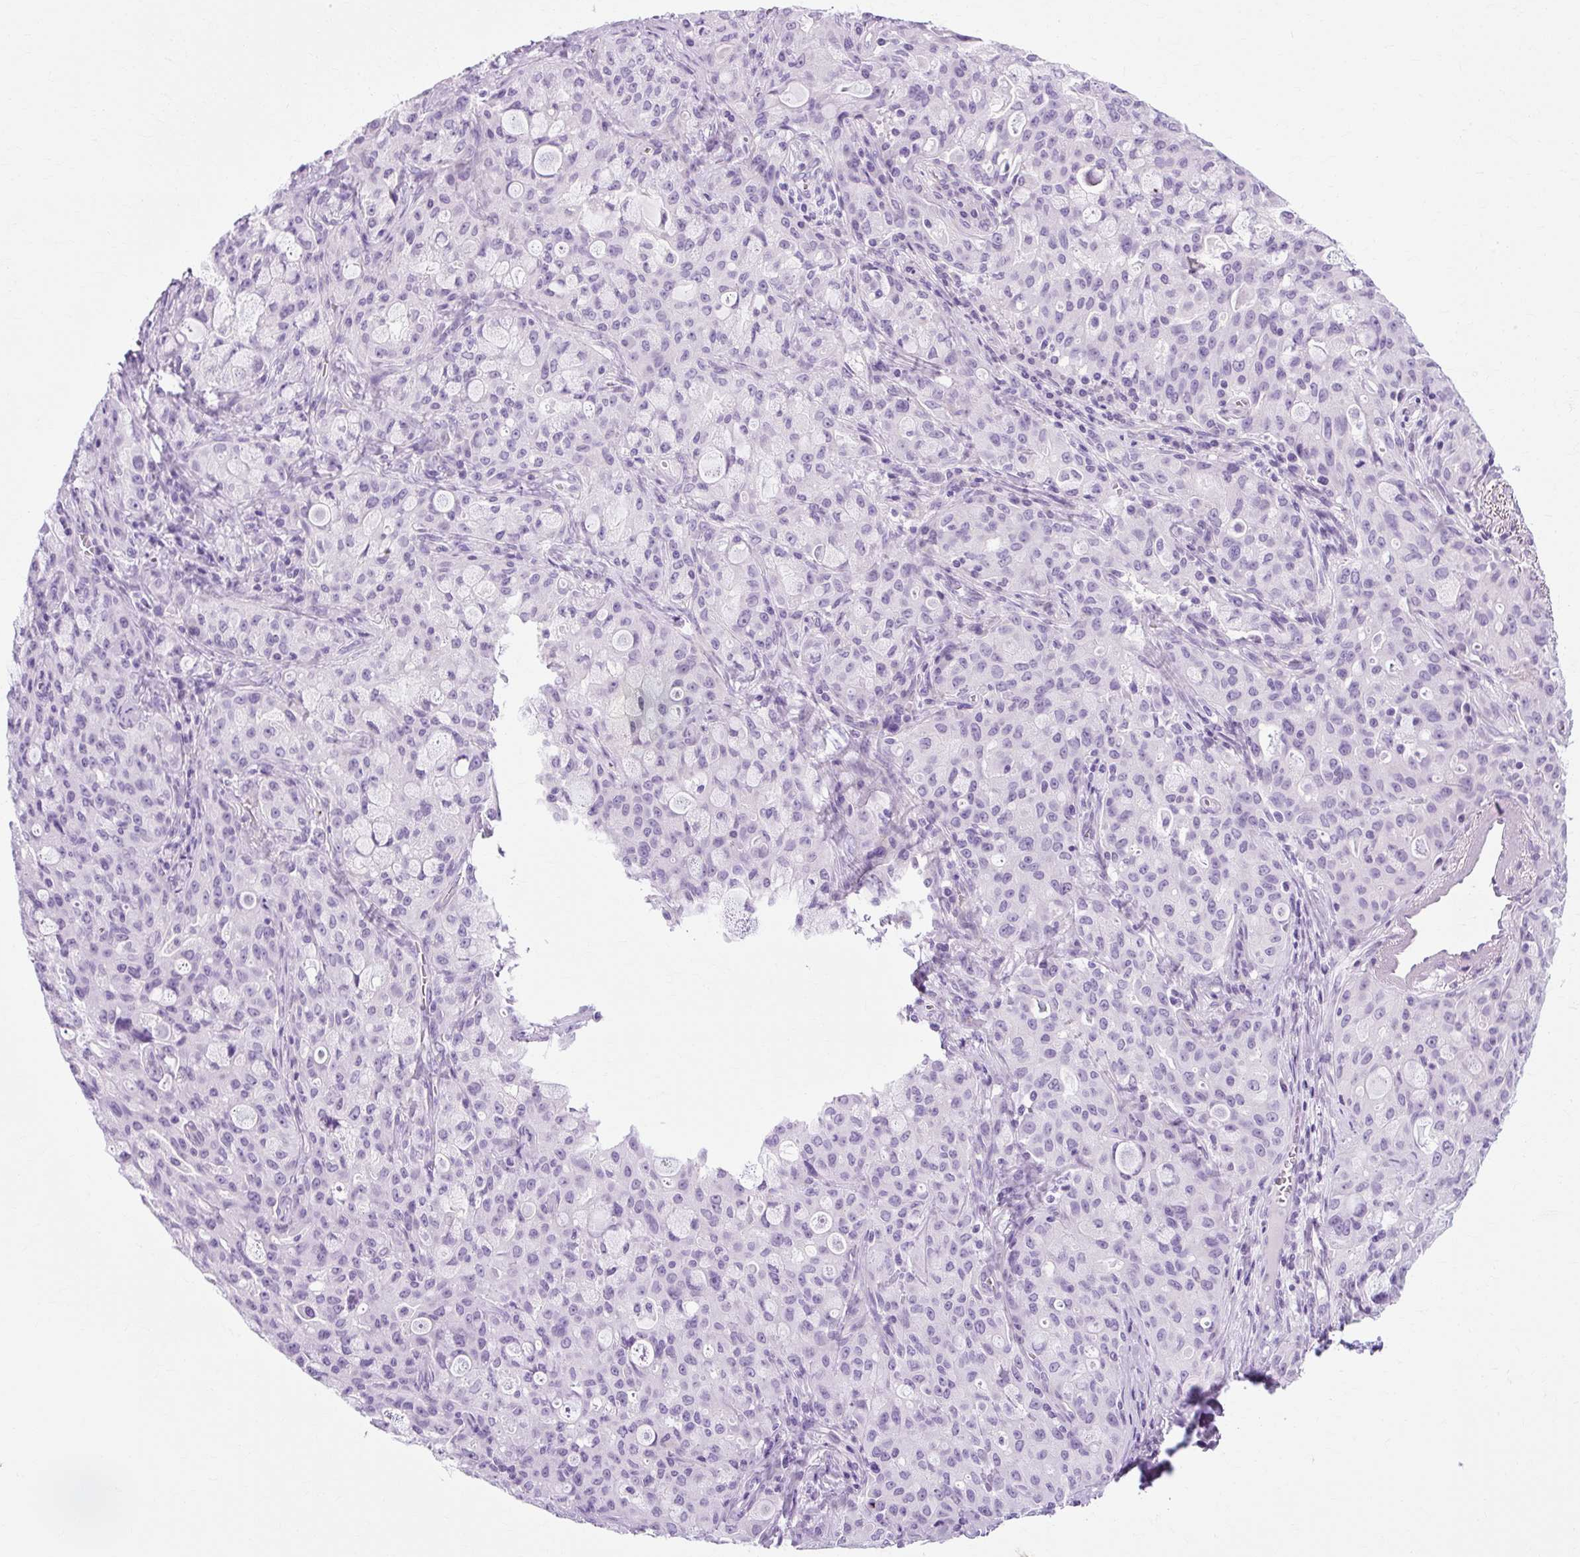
{"staining": {"intensity": "negative", "quantity": "none", "location": "none"}, "tissue": "lung cancer", "cell_type": "Tumor cells", "image_type": "cancer", "snomed": [{"axis": "morphology", "description": "Adenocarcinoma, NOS"}, {"axis": "topography", "description": "Lung"}], "caption": "Immunohistochemistry of human adenocarcinoma (lung) shows no expression in tumor cells. (DAB immunohistochemistry with hematoxylin counter stain).", "gene": "TMEM89", "patient": {"sex": "female", "age": 44}}